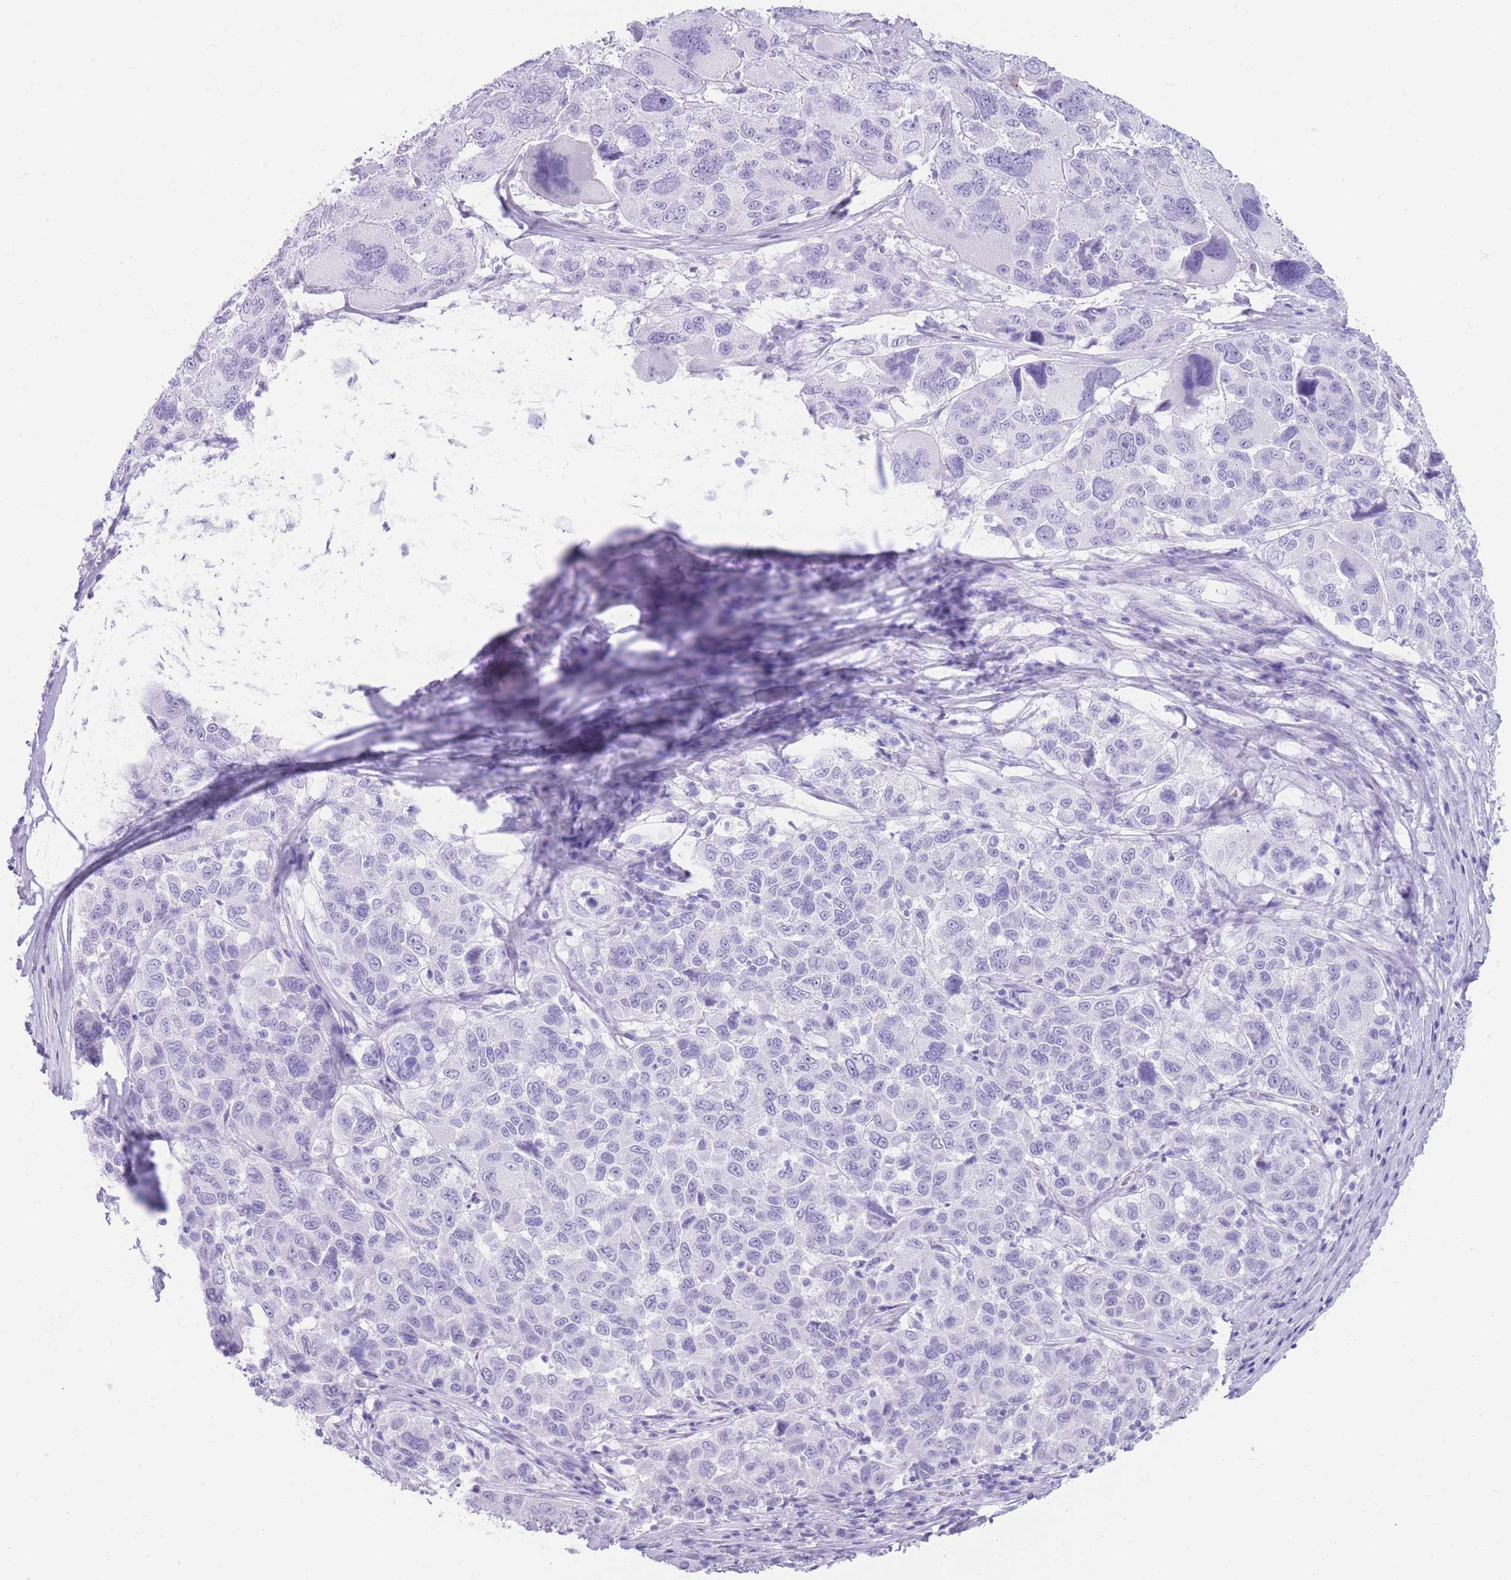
{"staining": {"intensity": "negative", "quantity": "none", "location": "none"}, "tissue": "melanoma", "cell_type": "Tumor cells", "image_type": "cancer", "snomed": [{"axis": "morphology", "description": "Malignant melanoma, NOS"}, {"axis": "topography", "description": "Skin"}], "caption": "This is an immunohistochemistry (IHC) photomicrograph of human melanoma. There is no positivity in tumor cells.", "gene": "ELOA2", "patient": {"sex": "female", "age": 66}}